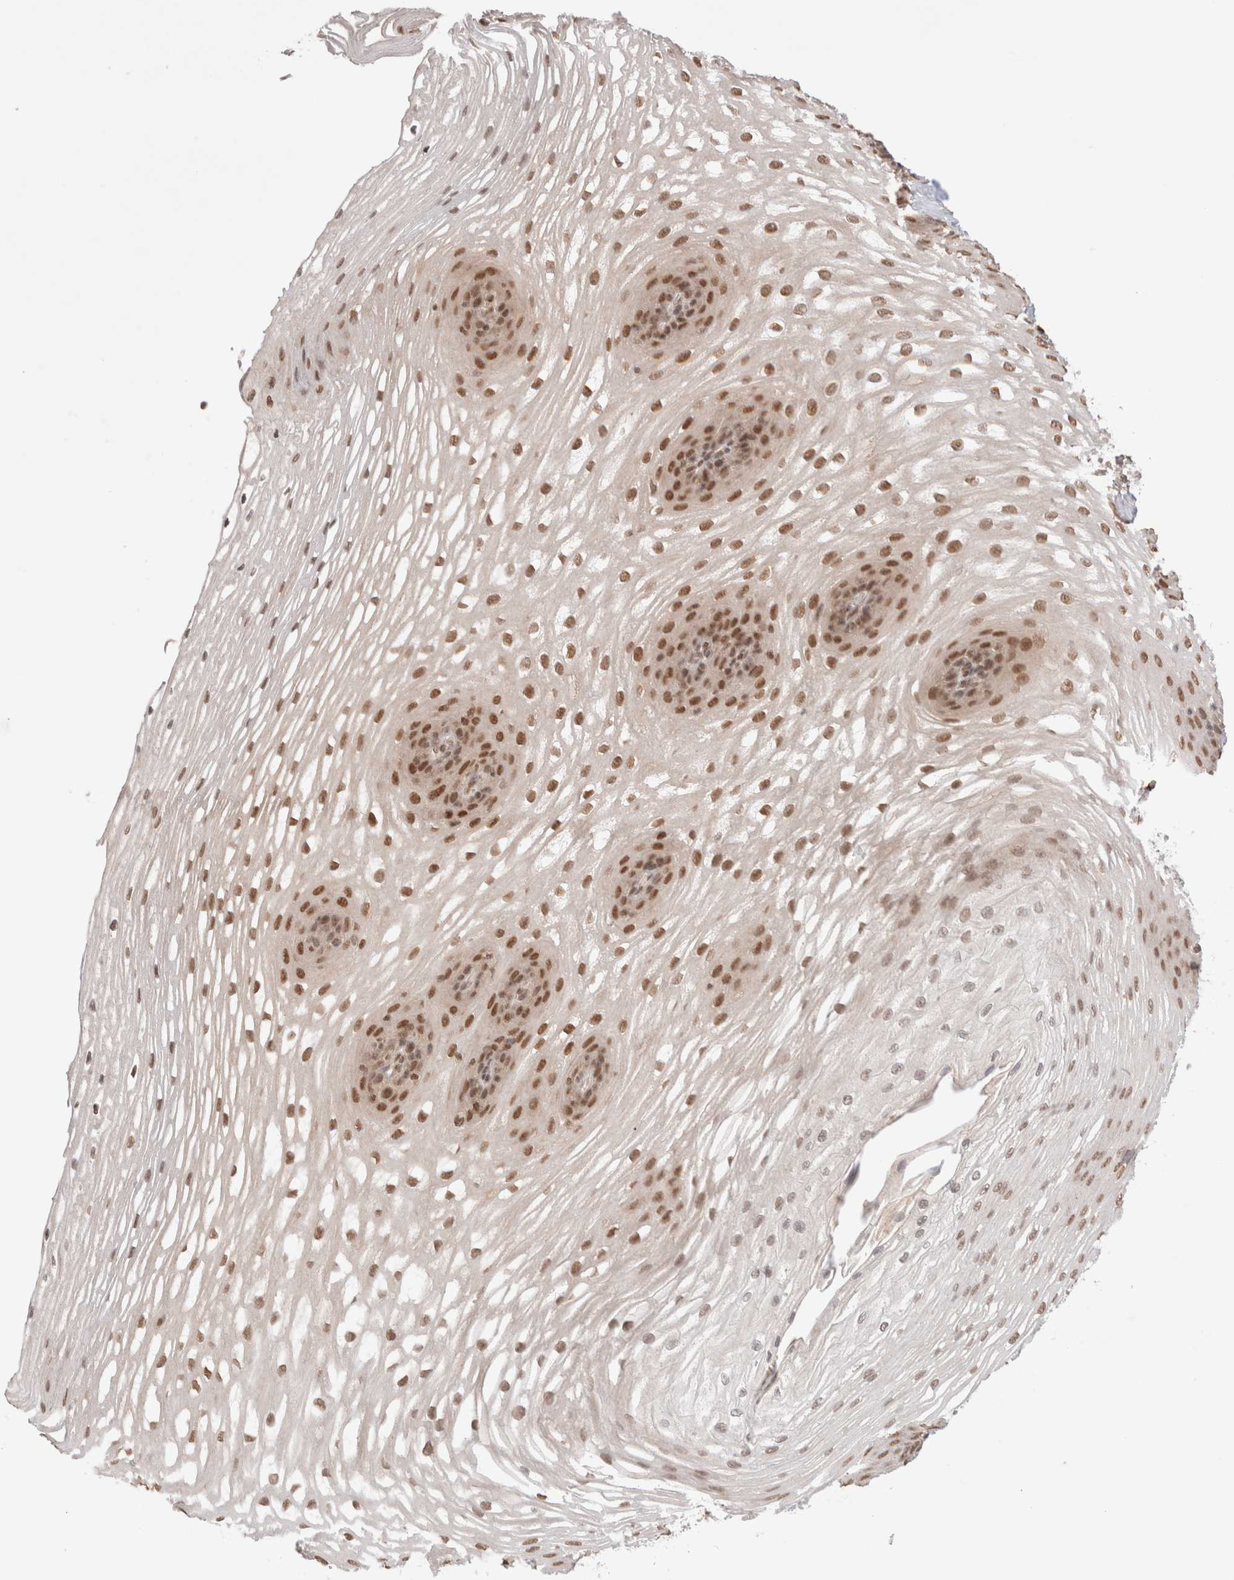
{"staining": {"intensity": "moderate", "quantity": ">75%", "location": "nuclear"}, "tissue": "esophagus", "cell_type": "Squamous epithelial cells", "image_type": "normal", "snomed": [{"axis": "morphology", "description": "Normal tissue, NOS"}, {"axis": "topography", "description": "Esophagus"}], "caption": "Esophagus stained with immunohistochemistry (IHC) reveals moderate nuclear positivity in about >75% of squamous epithelial cells.", "gene": "GATAD2A", "patient": {"sex": "female", "age": 66}}